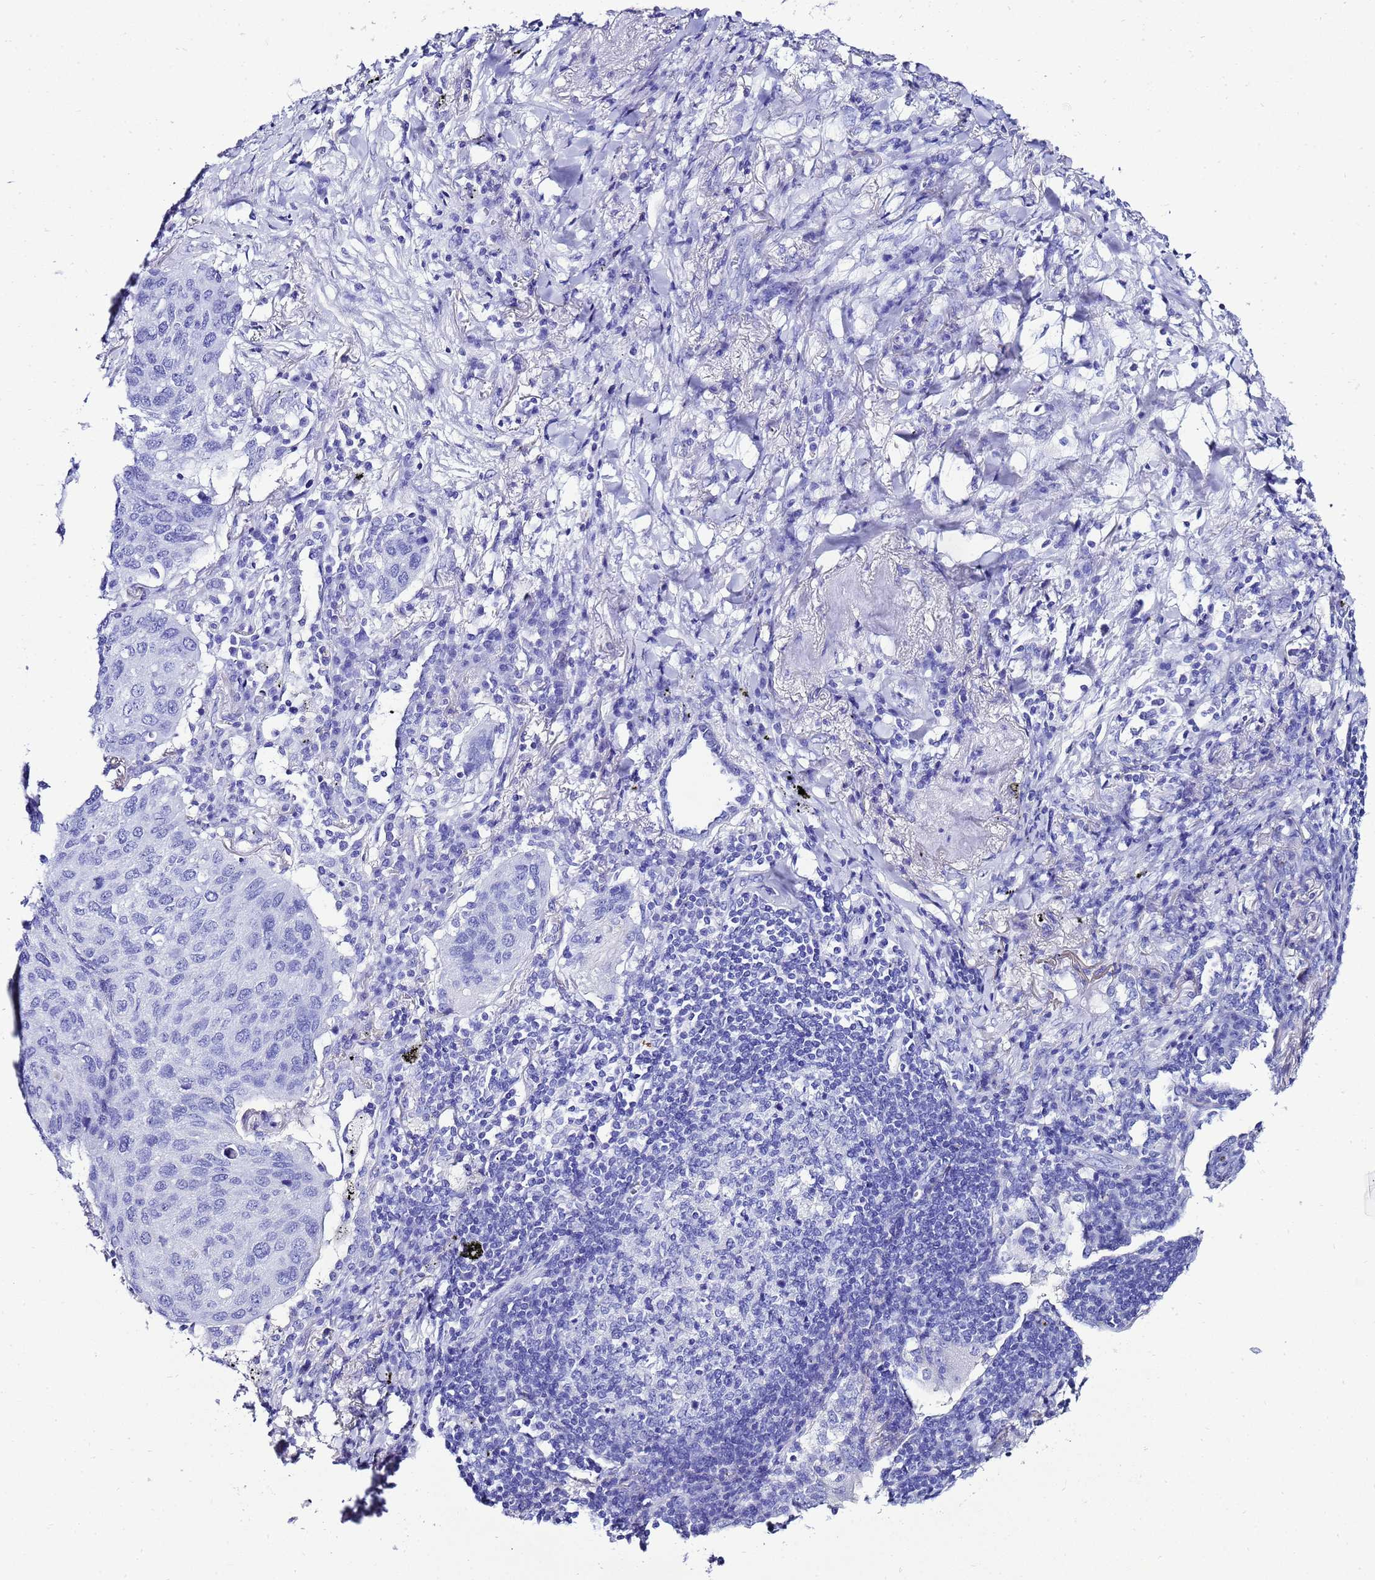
{"staining": {"intensity": "negative", "quantity": "none", "location": "none"}, "tissue": "lung cancer", "cell_type": "Tumor cells", "image_type": "cancer", "snomed": [{"axis": "morphology", "description": "Squamous cell carcinoma, NOS"}, {"axis": "topography", "description": "Lung"}], "caption": "The IHC photomicrograph has no significant expression in tumor cells of lung squamous cell carcinoma tissue. (DAB immunohistochemistry visualized using brightfield microscopy, high magnification).", "gene": "LIPF", "patient": {"sex": "female", "age": 63}}